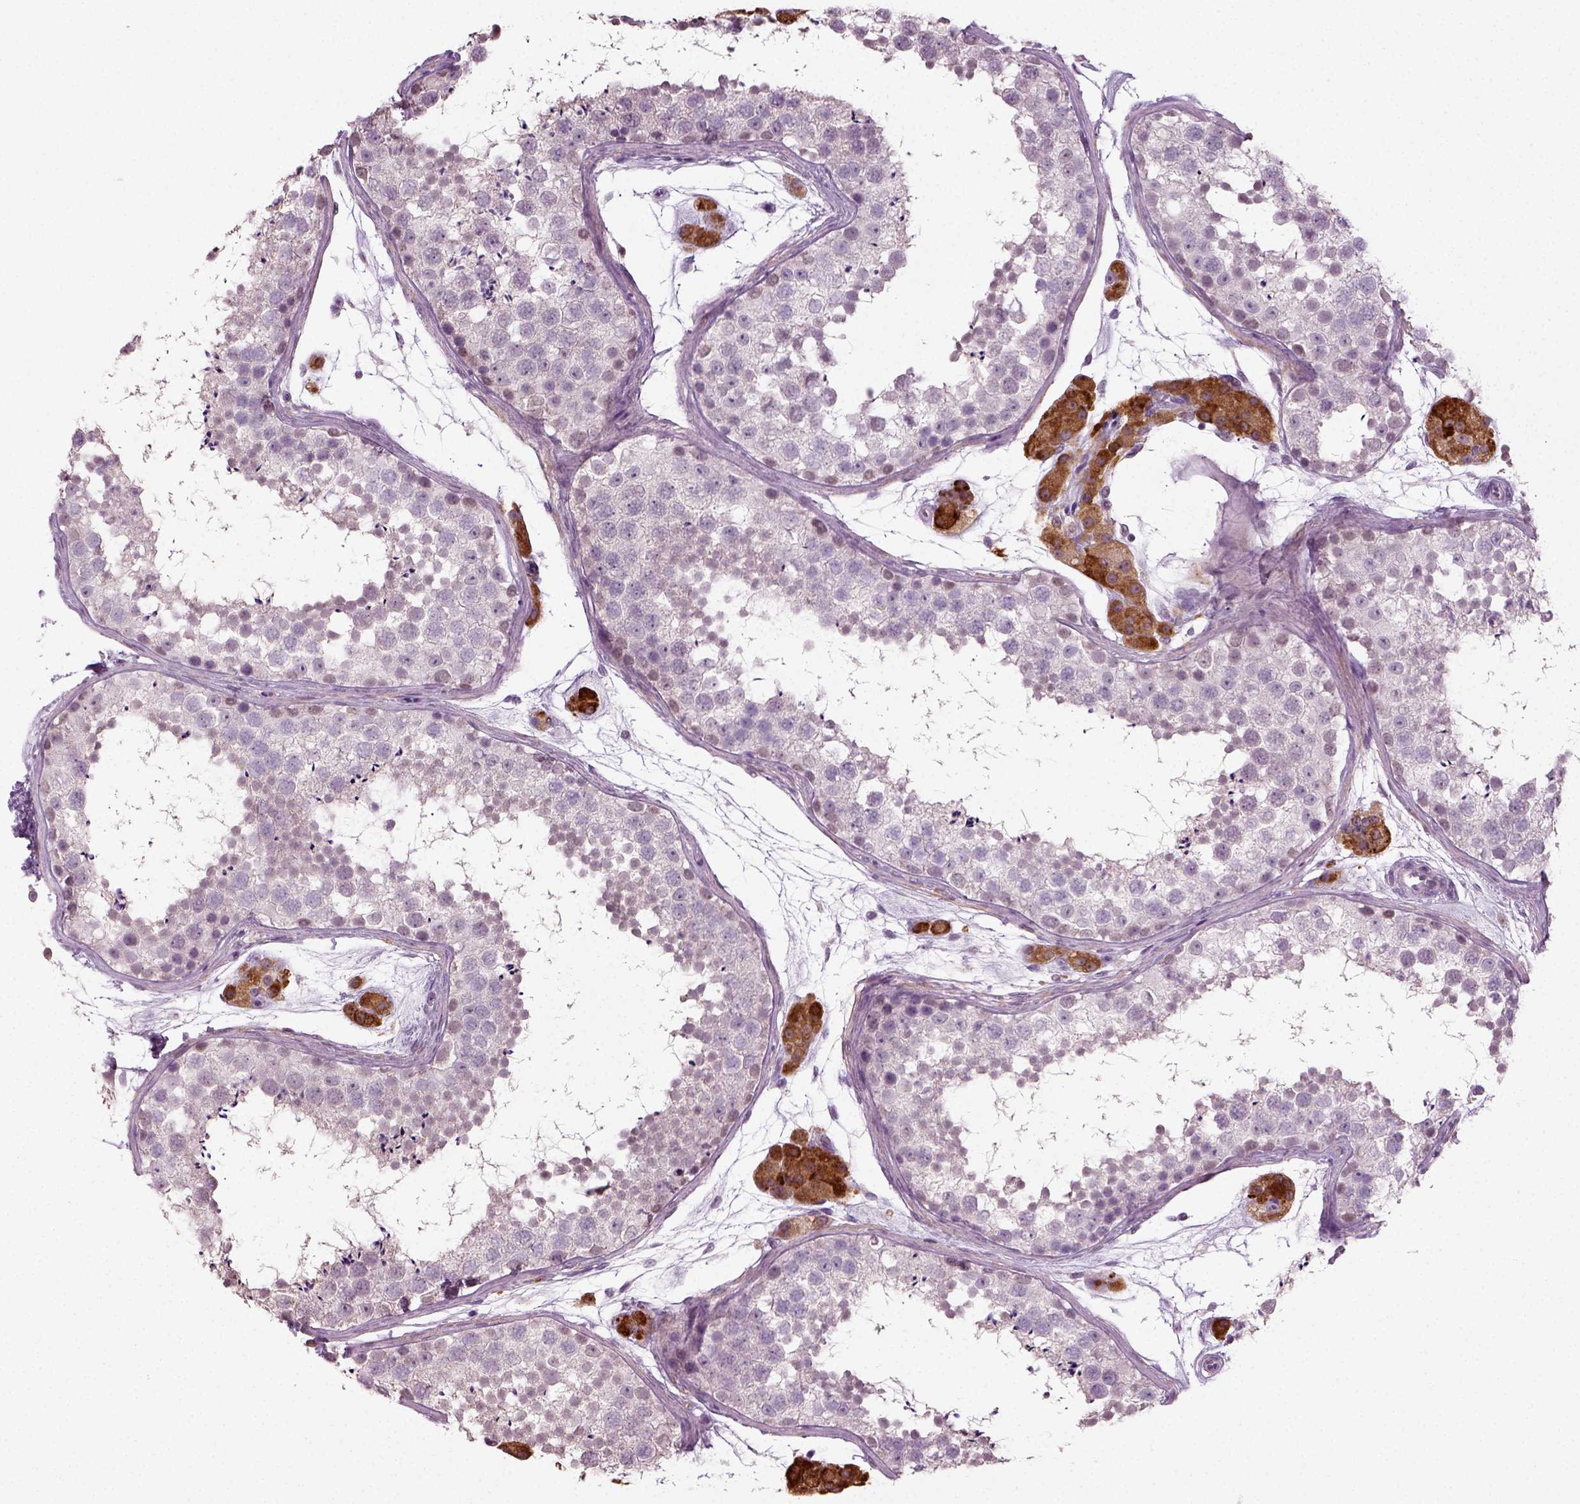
{"staining": {"intensity": "weak", "quantity": "<25%", "location": "cytoplasmic/membranous"}, "tissue": "testis", "cell_type": "Cells in seminiferous ducts", "image_type": "normal", "snomed": [{"axis": "morphology", "description": "Normal tissue, NOS"}, {"axis": "topography", "description": "Testis"}], "caption": "Benign testis was stained to show a protein in brown. There is no significant positivity in cells in seminiferous ducts. Nuclei are stained in blue.", "gene": "SYNGAP1", "patient": {"sex": "male", "age": 41}}